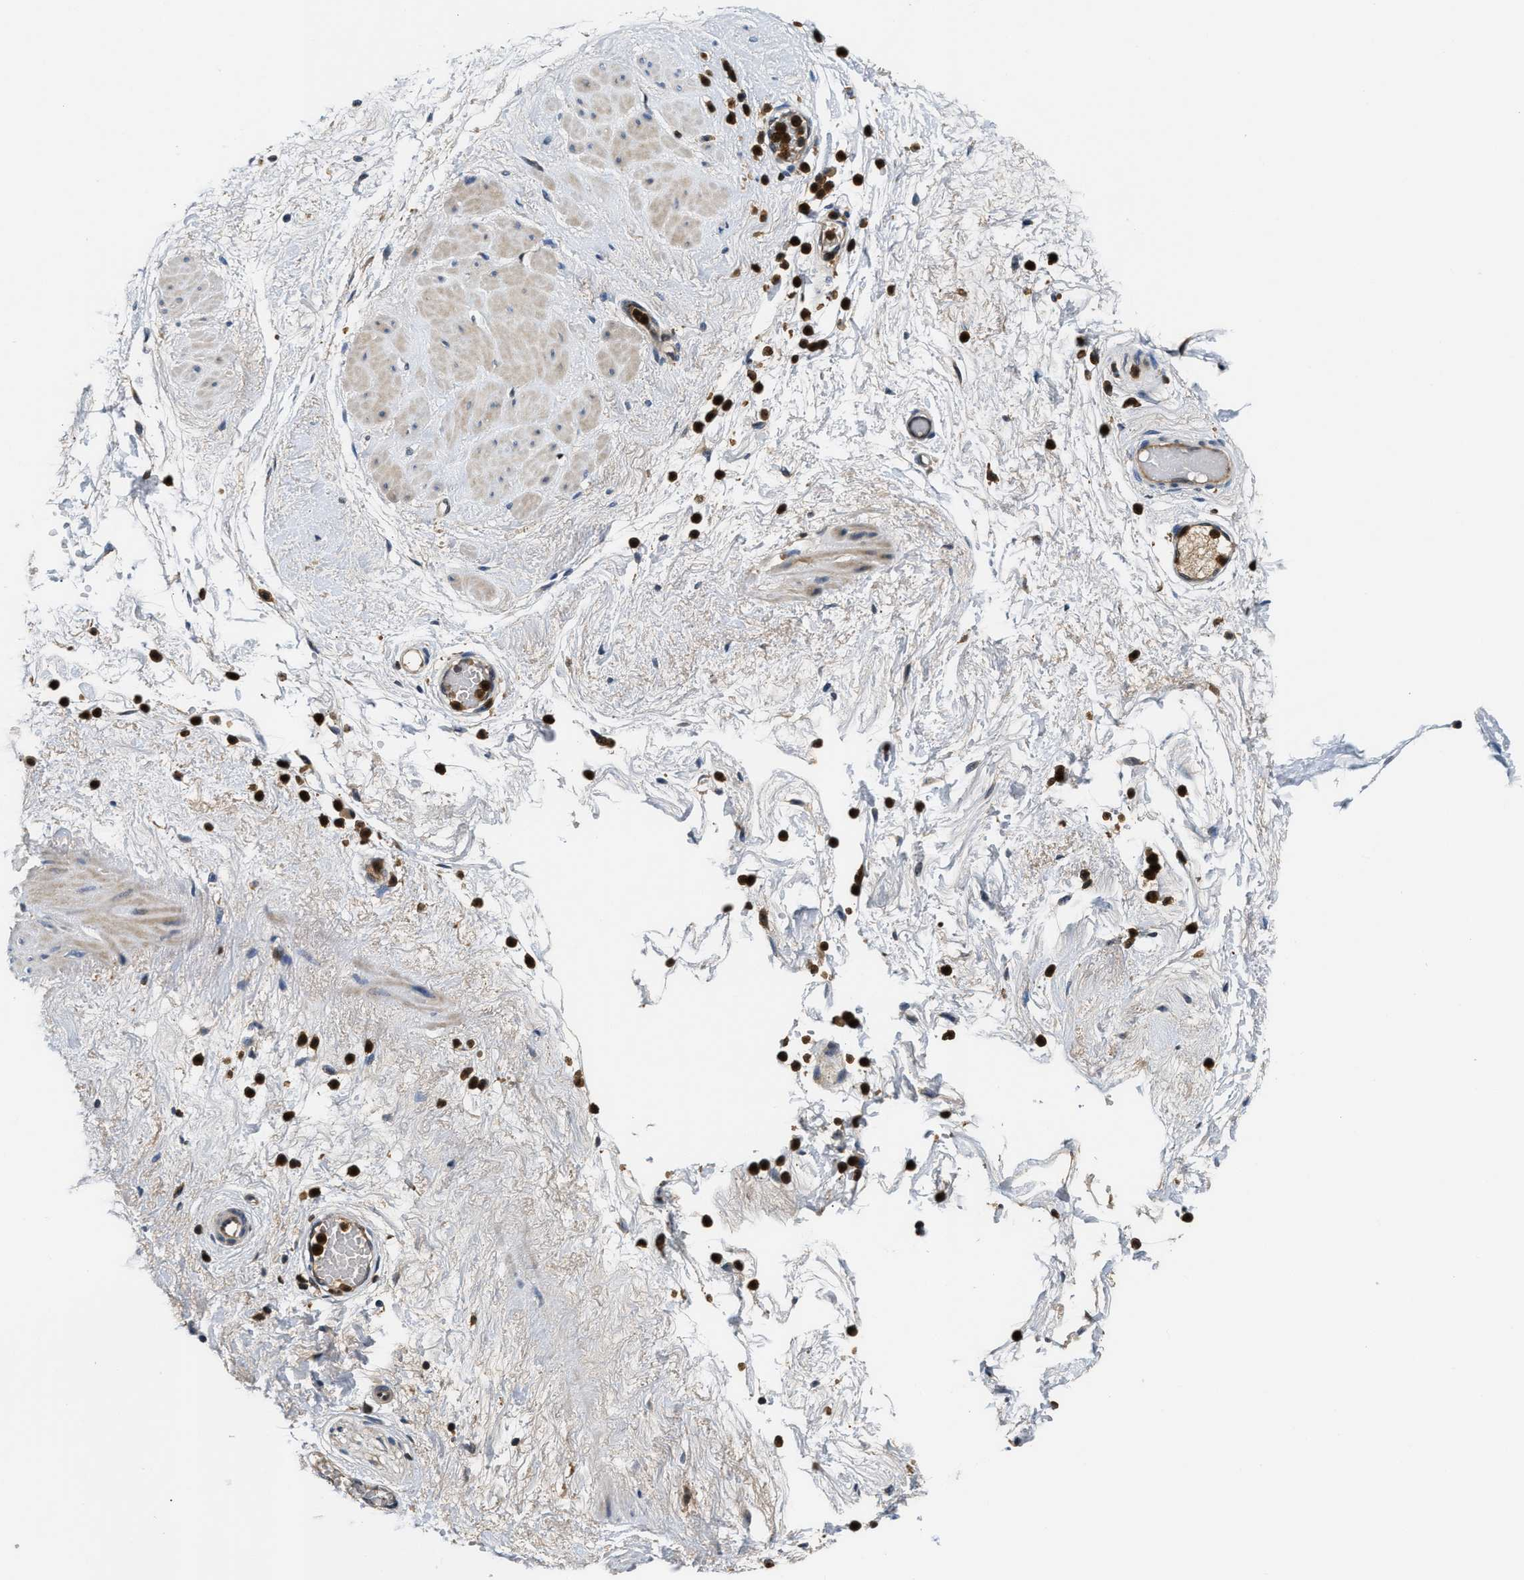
{"staining": {"intensity": "moderate", "quantity": ">75%", "location": "cytoplasmic/membranous"}, "tissue": "adipose tissue", "cell_type": "Adipocytes", "image_type": "normal", "snomed": [{"axis": "morphology", "description": "Normal tissue, NOS"}, {"axis": "topography", "description": "Soft tissue"}, {"axis": "topography", "description": "Vascular tissue"}], "caption": "Adipocytes show medium levels of moderate cytoplasmic/membranous positivity in about >75% of cells in benign human adipose tissue.", "gene": "OSTF1", "patient": {"sex": "female", "age": 35}}